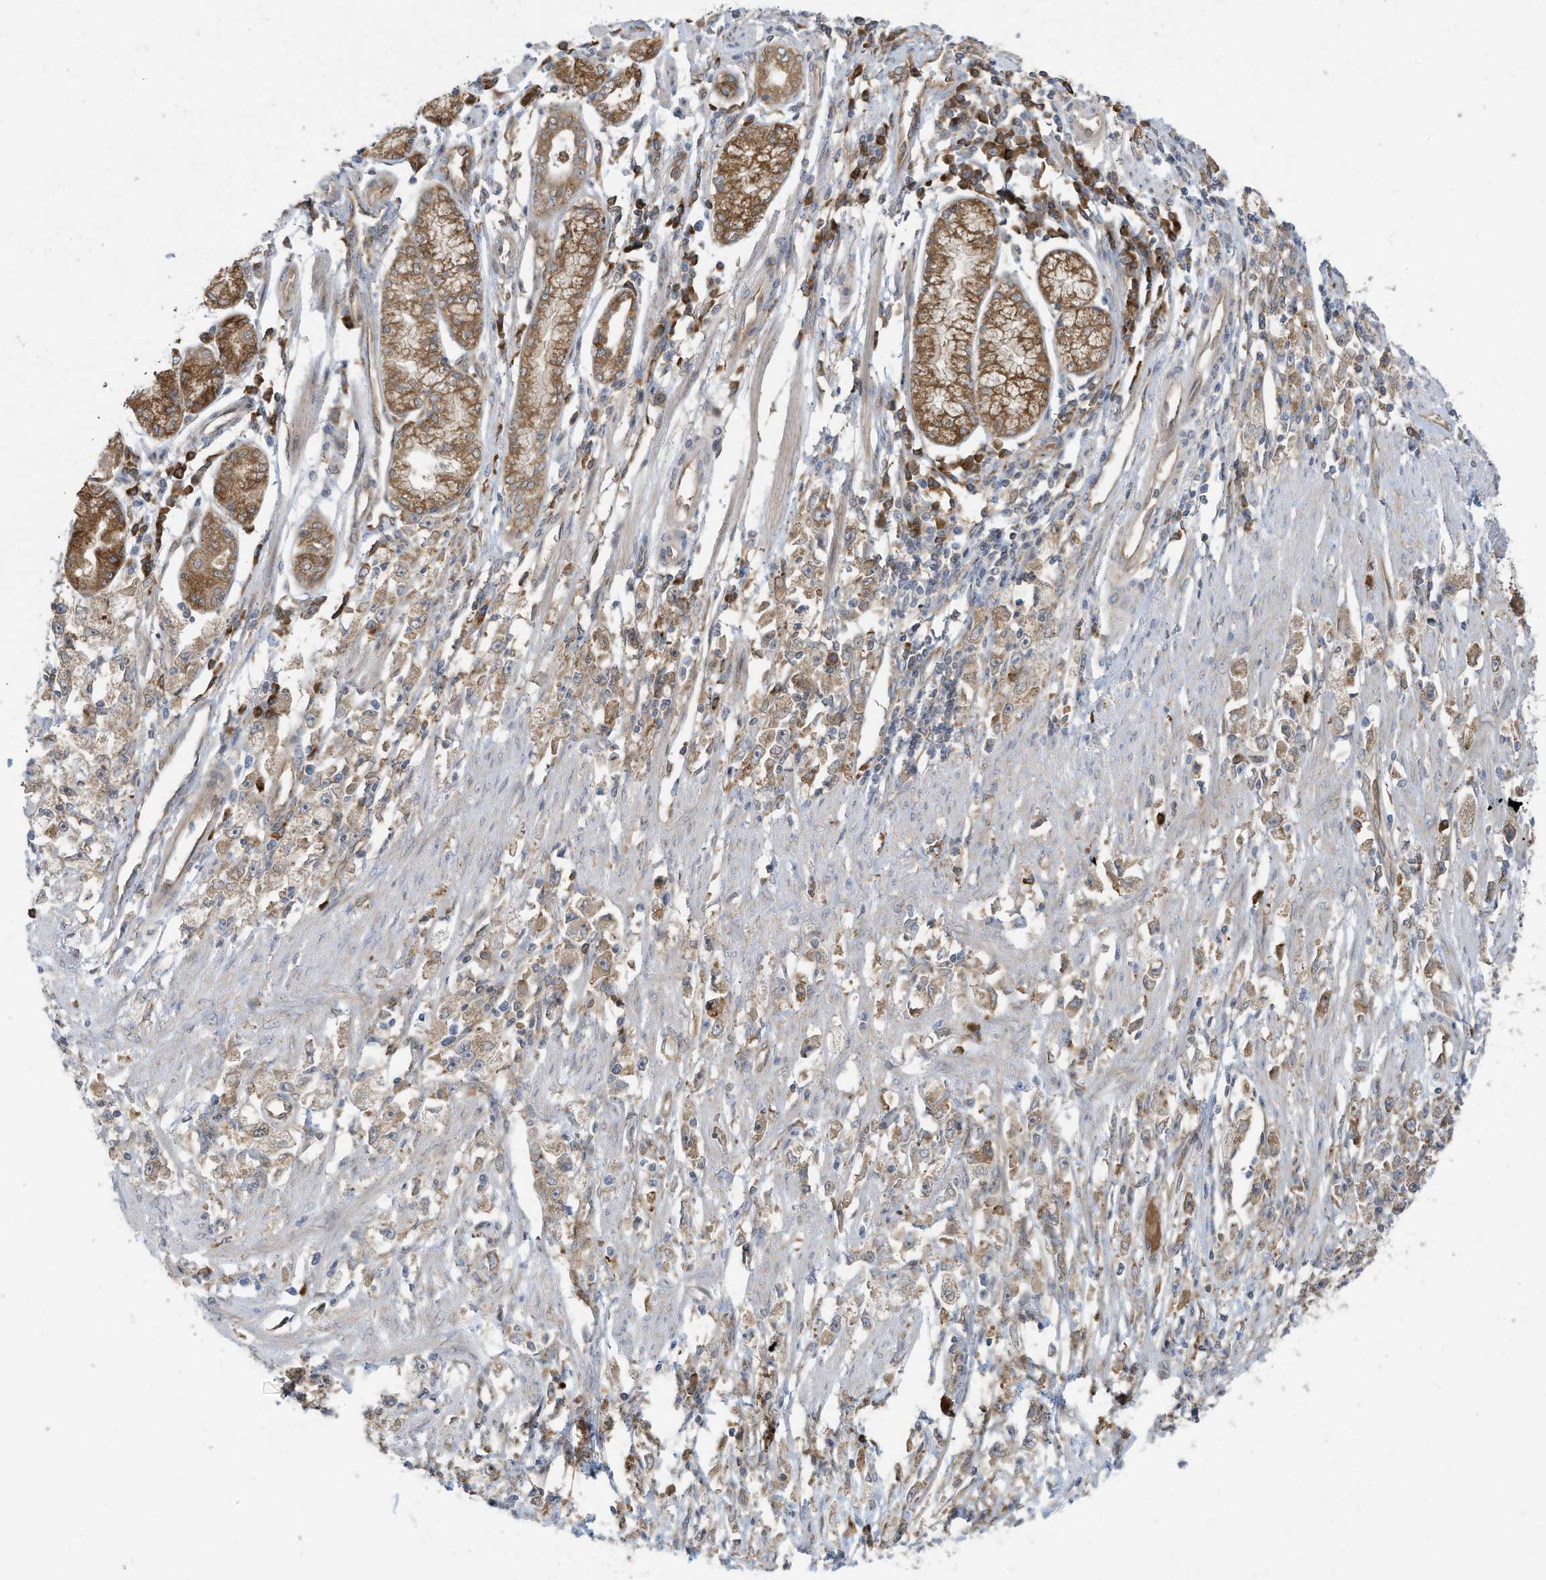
{"staining": {"intensity": "weak", "quantity": "25%-75%", "location": "cytoplasmic/membranous"}, "tissue": "stomach cancer", "cell_type": "Tumor cells", "image_type": "cancer", "snomed": [{"axis": "morphology", "description": "Adenocarcinoma, NOS"}, {"axis": "topography", "description": "Stomach"}], "caption": "Brown immunohistochemical staining in stomach cancer reveals weak cytoplasmic/membranous expression in approximately 25%-75% of tumor cells.", "gene": "USE1", "patient": {"sex": "female", "age": 59}}